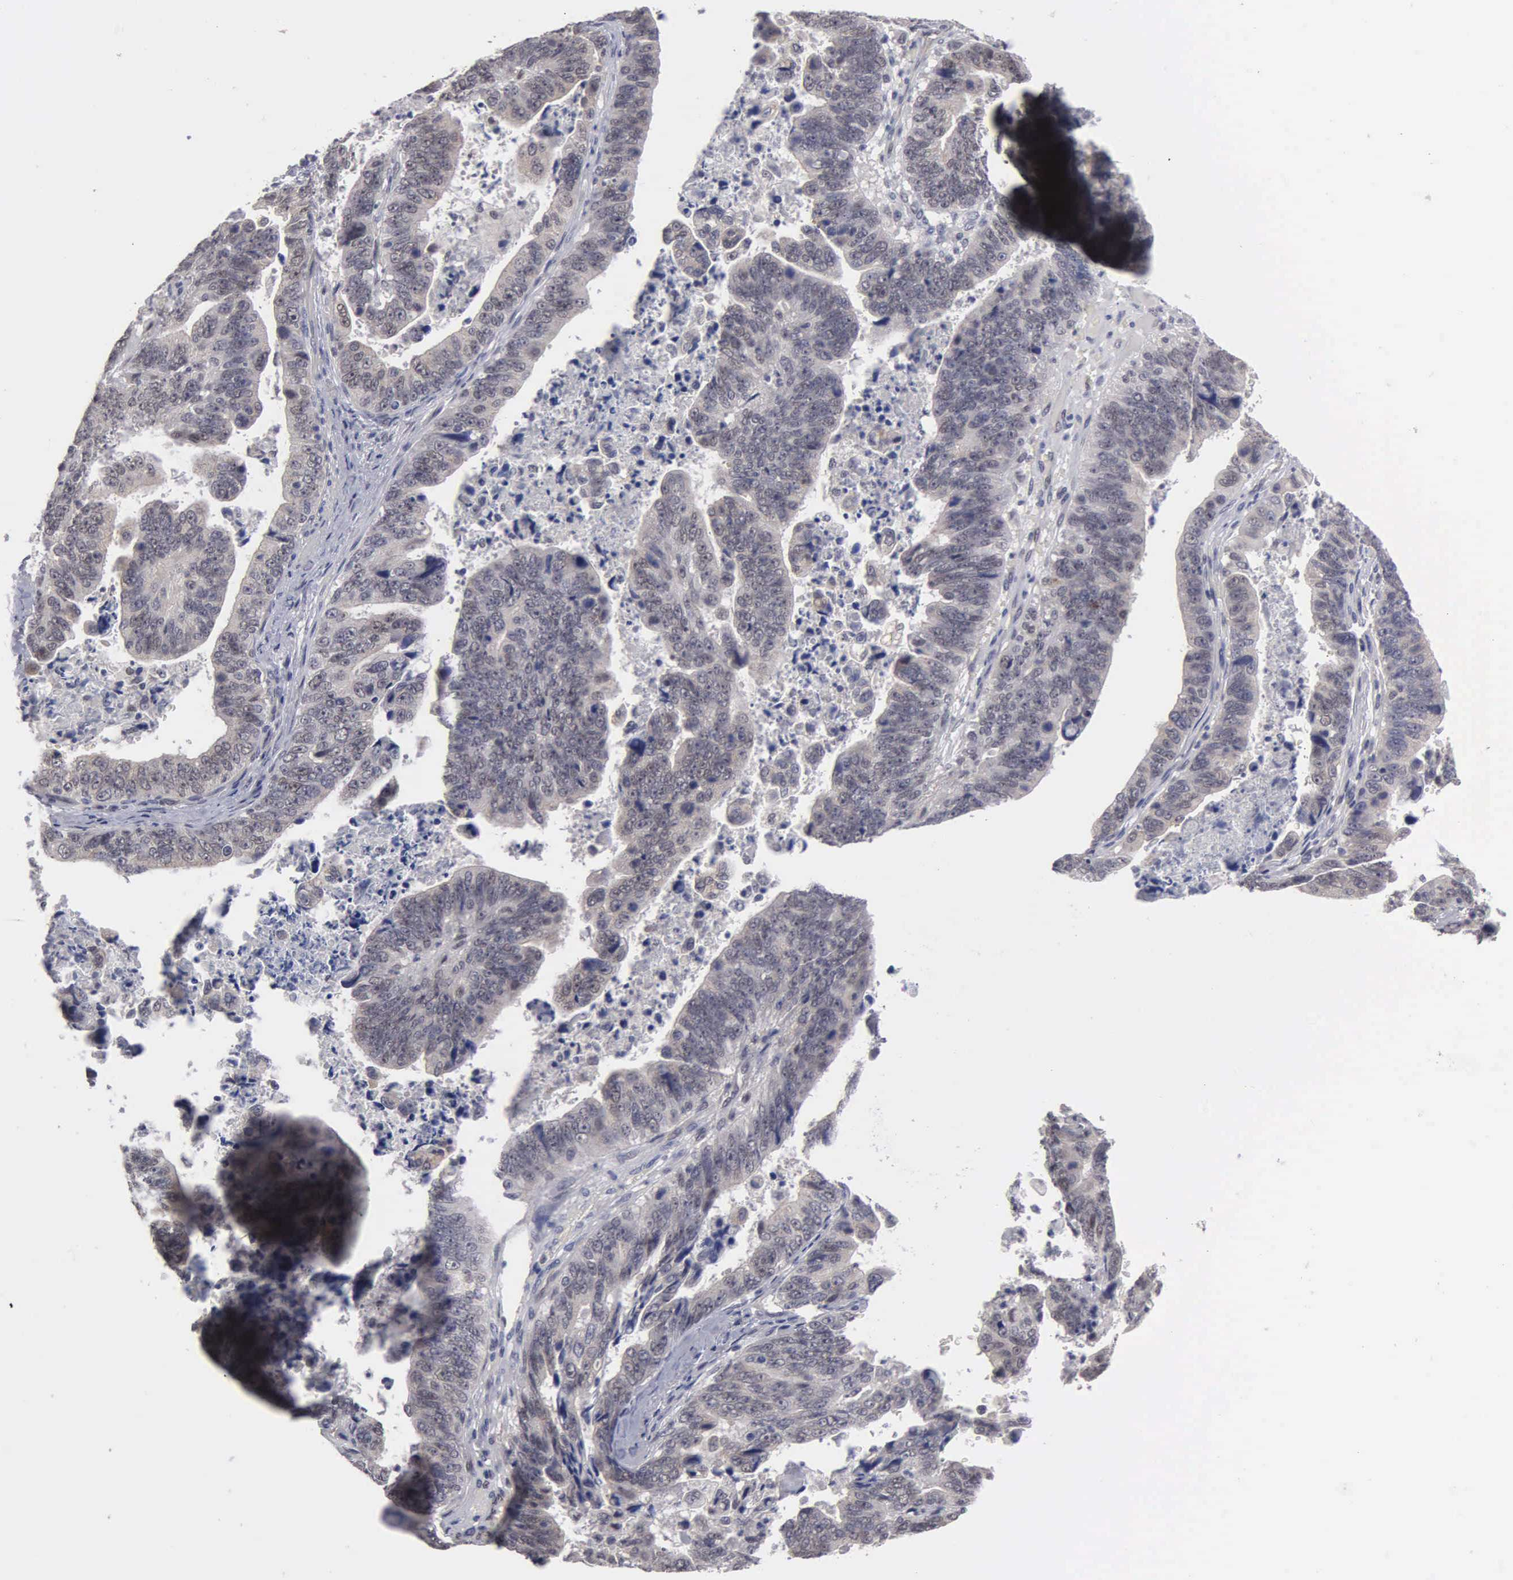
{"staining": {"intensity": "negative", "quantity": "none", "location": "none"}, "tissue": "stomach cancer", "cell_type": "Tumor cells", "image_type": "cancer", "snomed": [{"axis": "morphology", "description": "Adenocarcinoma, NOS"}, {"axis": "topography", "description": "Stomach, upper"}], "caption": "Histopathology image shows no protein expression in tumor cells of adenocarcinoma (stomach) tissue.", "gene": "ZBTB33", "patient": {"sex": "female", "age": 50}}